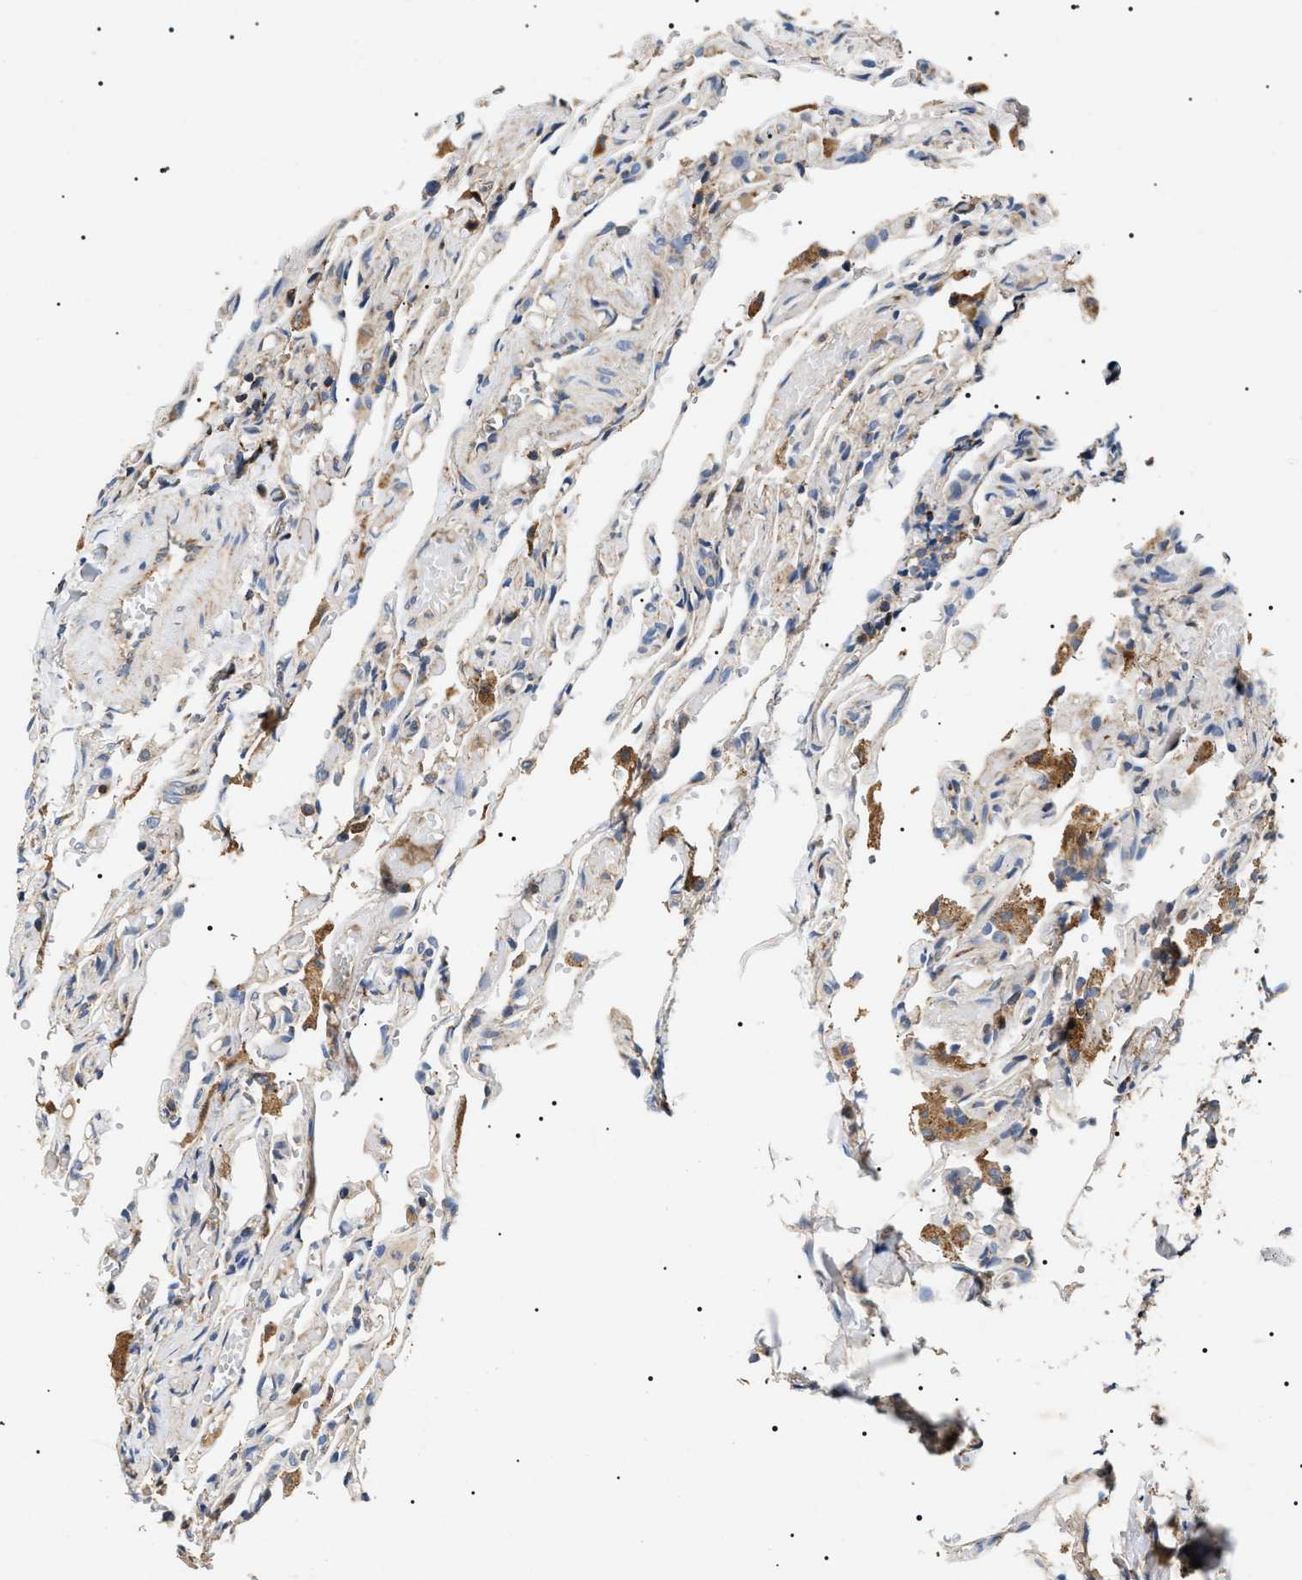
{"staining": {"intensity": "moderate", "quantity": "<25%", "location": "cytoplasmic/membranous"}, "tissue": "lung", "cell_type": "Alveolar cells", "image_type": "normal", "snomed": [{"axis": "morphology", "description": "Normal tissue, NOS"}, {"axis": "topography", "description": "Lung"}], "caption": "Immunohistochemical staining of unremarkable human lung reveals moderate cytoplasmic/membranous protein staining in approximately <25% of alveolar cells. The staining was performed using DAB, with brown indicating positive protein expression. Nuclei are stained blue with hematoxylin.", "gene": "OXSM", "patient": {"sex": "male", "age": 21}}